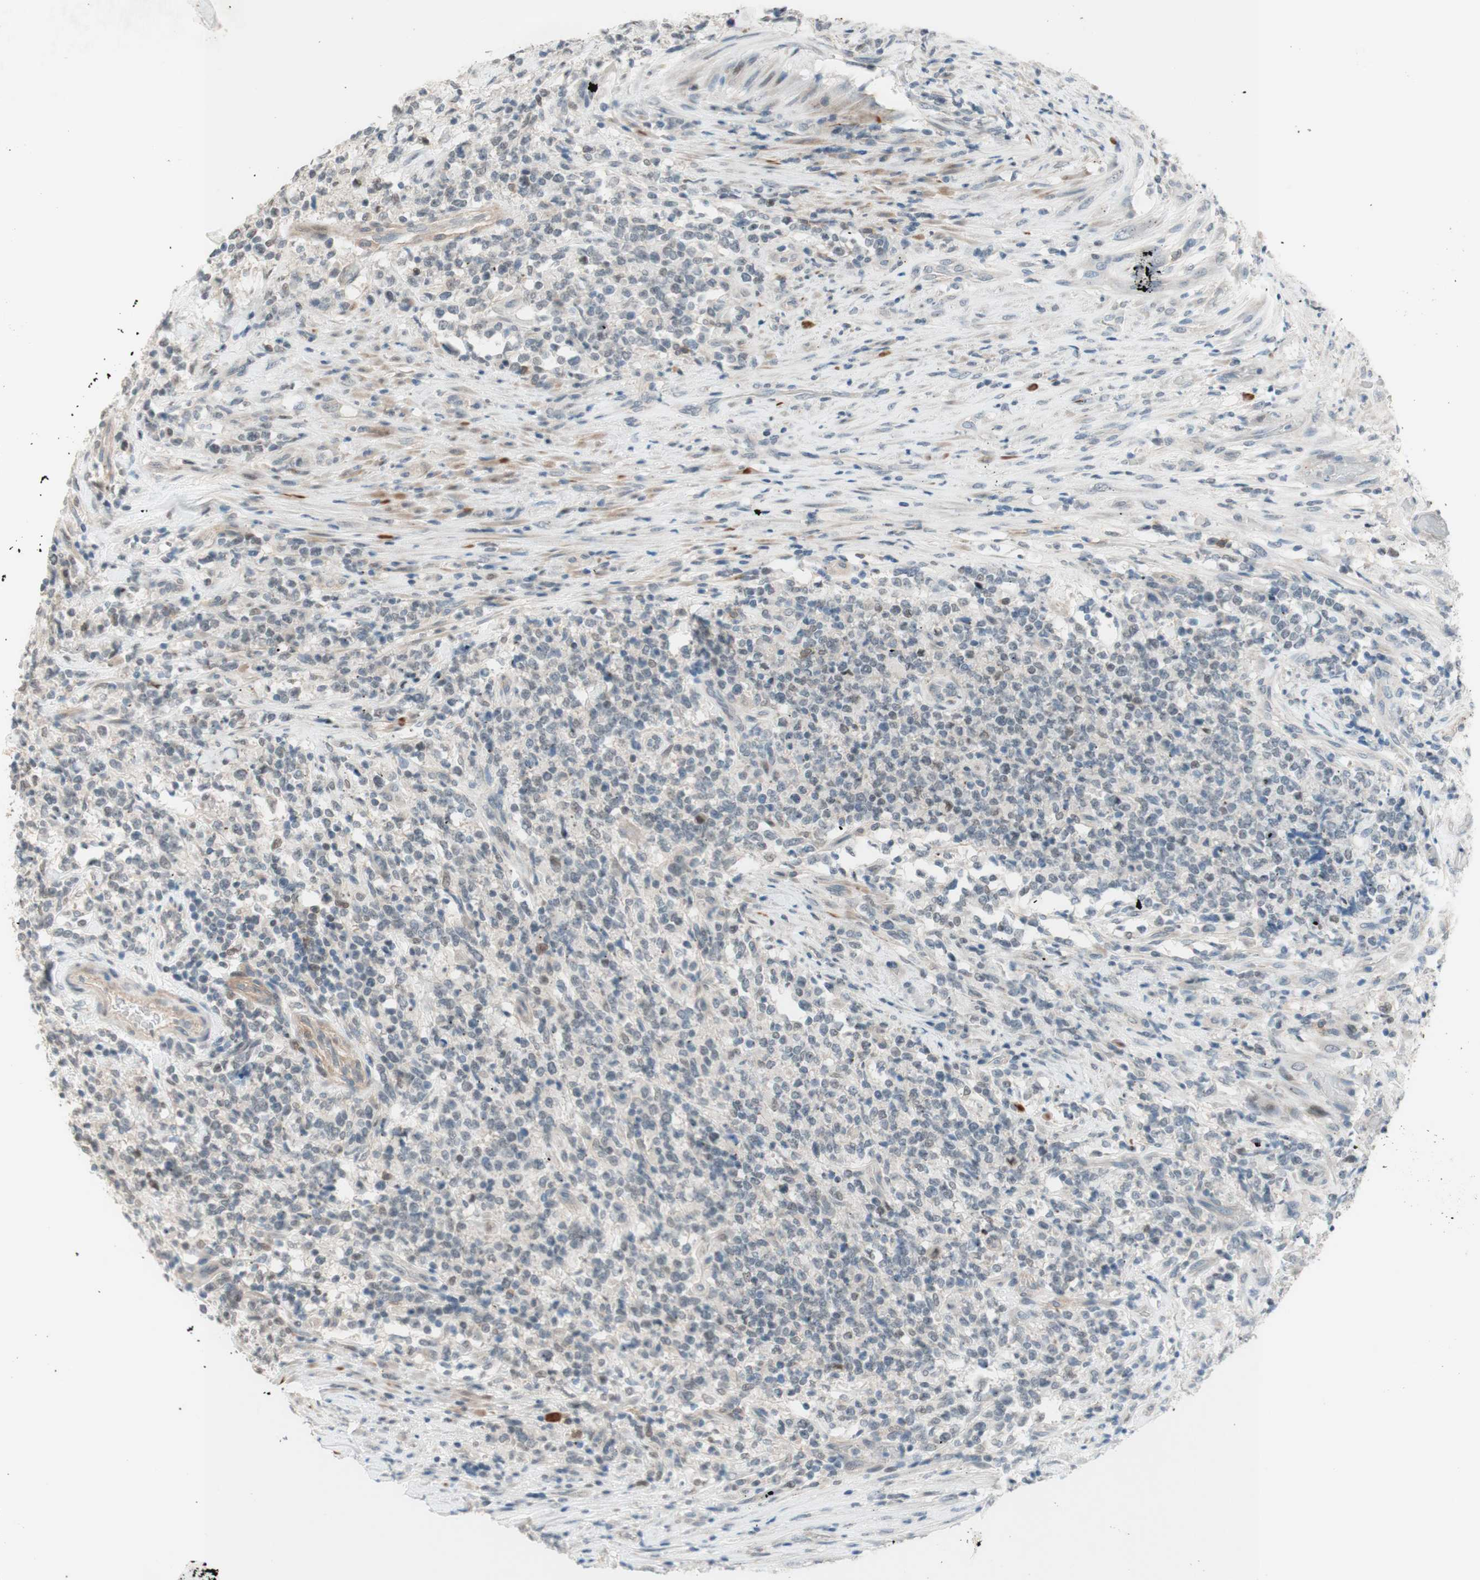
{"staining": {"intensity": "weak", "quantity": "<25%", "location": "nuclear"}, "tissue": "lymphoma", "cell_type": "Tumor cells", "image_type": "cancer", "snomed": [{"axis": "morphology", "description": "Malignant lymphoma, non-Hodgkin's type, High grade"}, {"axis": "topography", "description": "Soft tissue"}], "caption": "Lymphoma was stained to show a protein in brown. There is no significant expression in tumor cells.", "gene": "JPH1", "patient": {"sex": "male", "age": 18}}